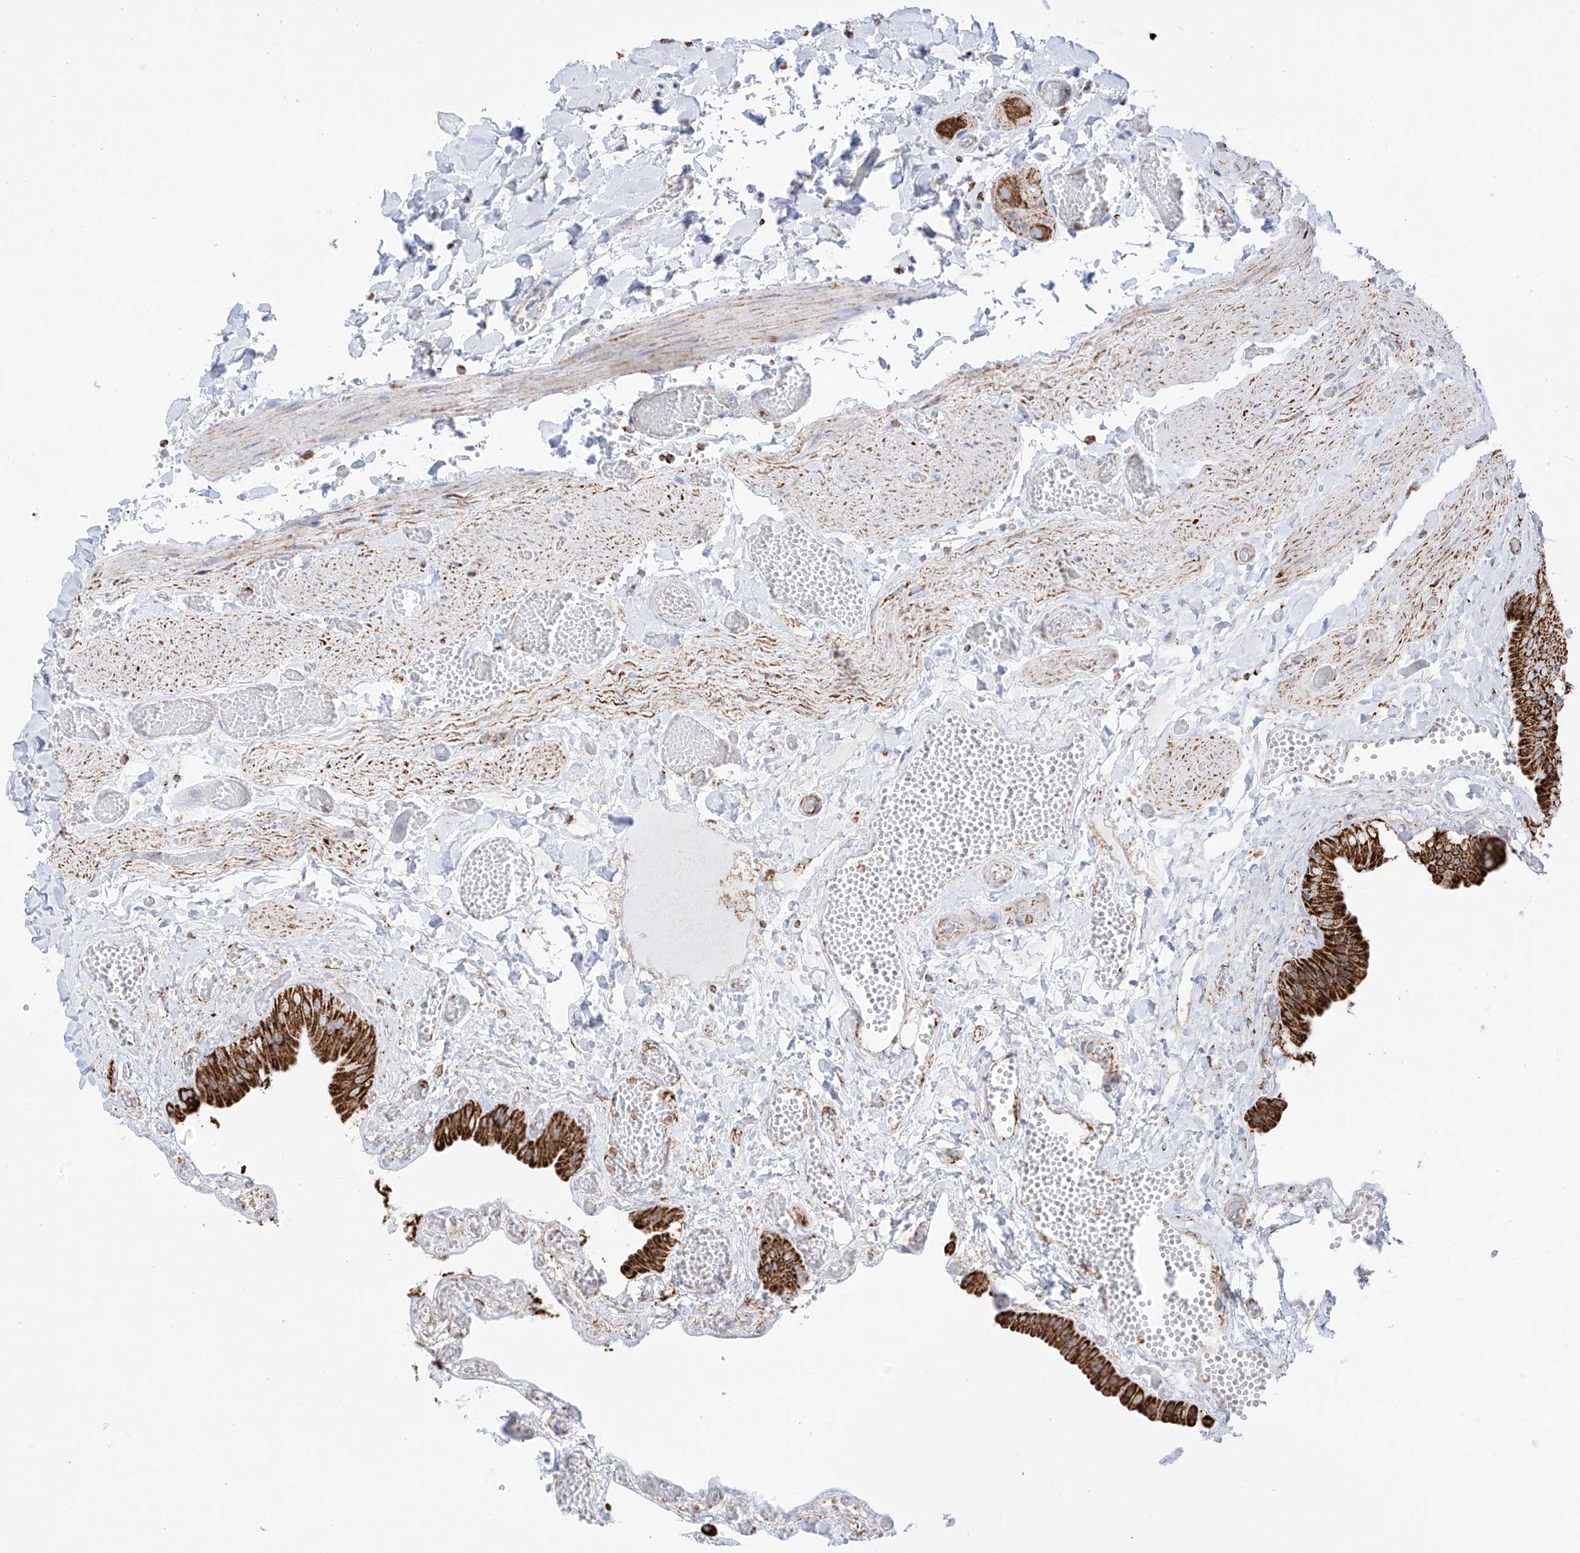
{"staining": {"intensity": "strong", "quantity": ">75%", "location": "cytoplasmic/membranous"}, "tissue": "gallbladder", "cell_type": "Glandular cells", "image_type": "normal", "snomed": [{"axis": "morphology", "description": "Normal tissue, NOS"}, {"axis": "topography", "description": "Gallbladder"}], "caption": "Immunohistochemical staining of benign human gallbladder exhibits high levels of strong cytoplasmic/membranous positivity in about >75% of glandular cells.", "gene": "XKR3", "patient": {"sex": "female", "age": 64}}